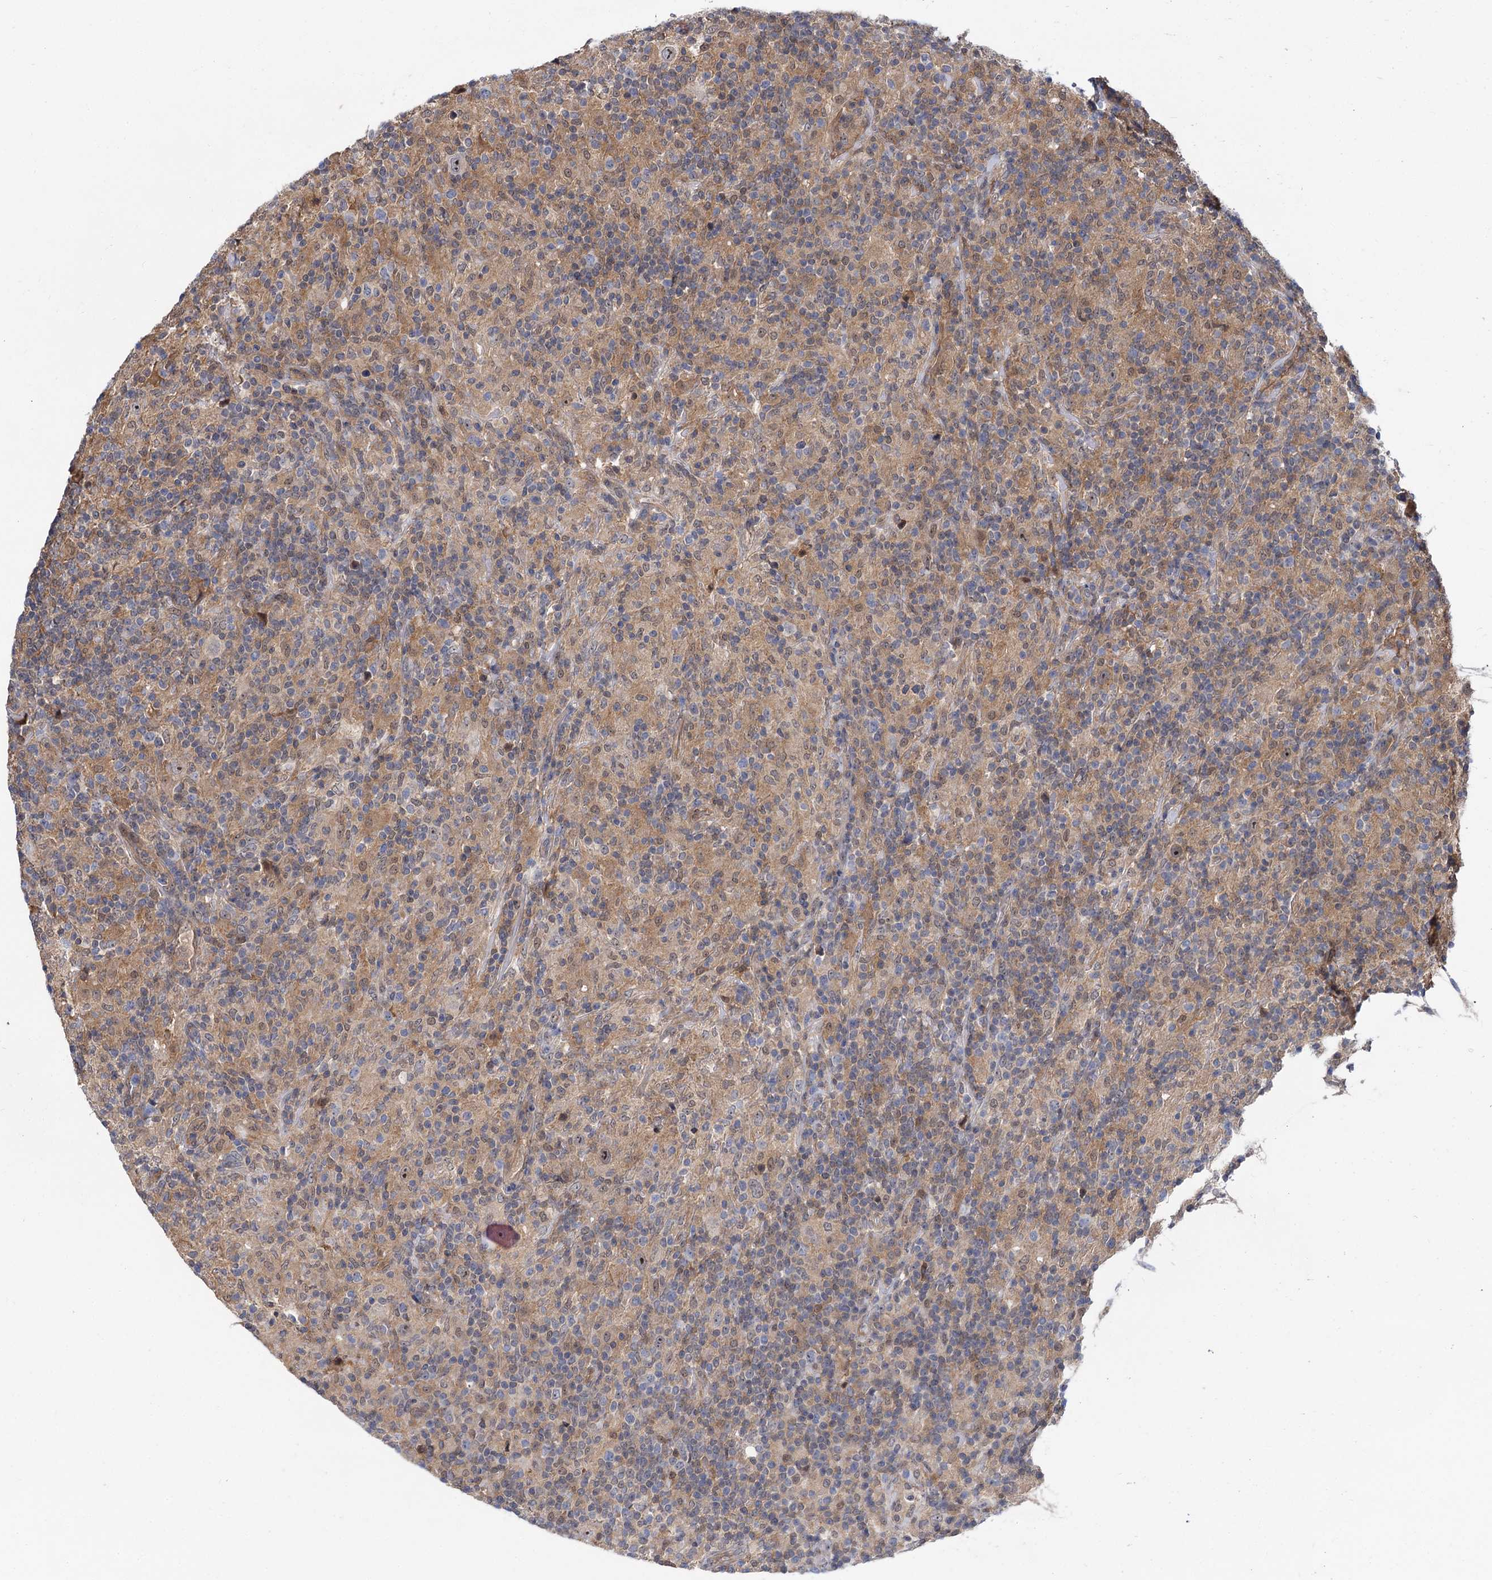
{"staining": {"intensity": "moderate", "quantity": ">75%", "location": "nuclear"}, "tissue": "lymphoma", "cell_type": "Tumor cells", "image_type": "cancer", "snomed": [{"axis": "morphology", "description": "Hodgkin's disease, NOS"}, {"axis": "topography", "description": "Lymph node"}], "caption": "Protein expression analysis of human Hodgkin's disease reveals moderate nuclear expression in about >75% of tumor cells.", "gene": "SNX15", "patient": {"sex": "male", "age": 70}}